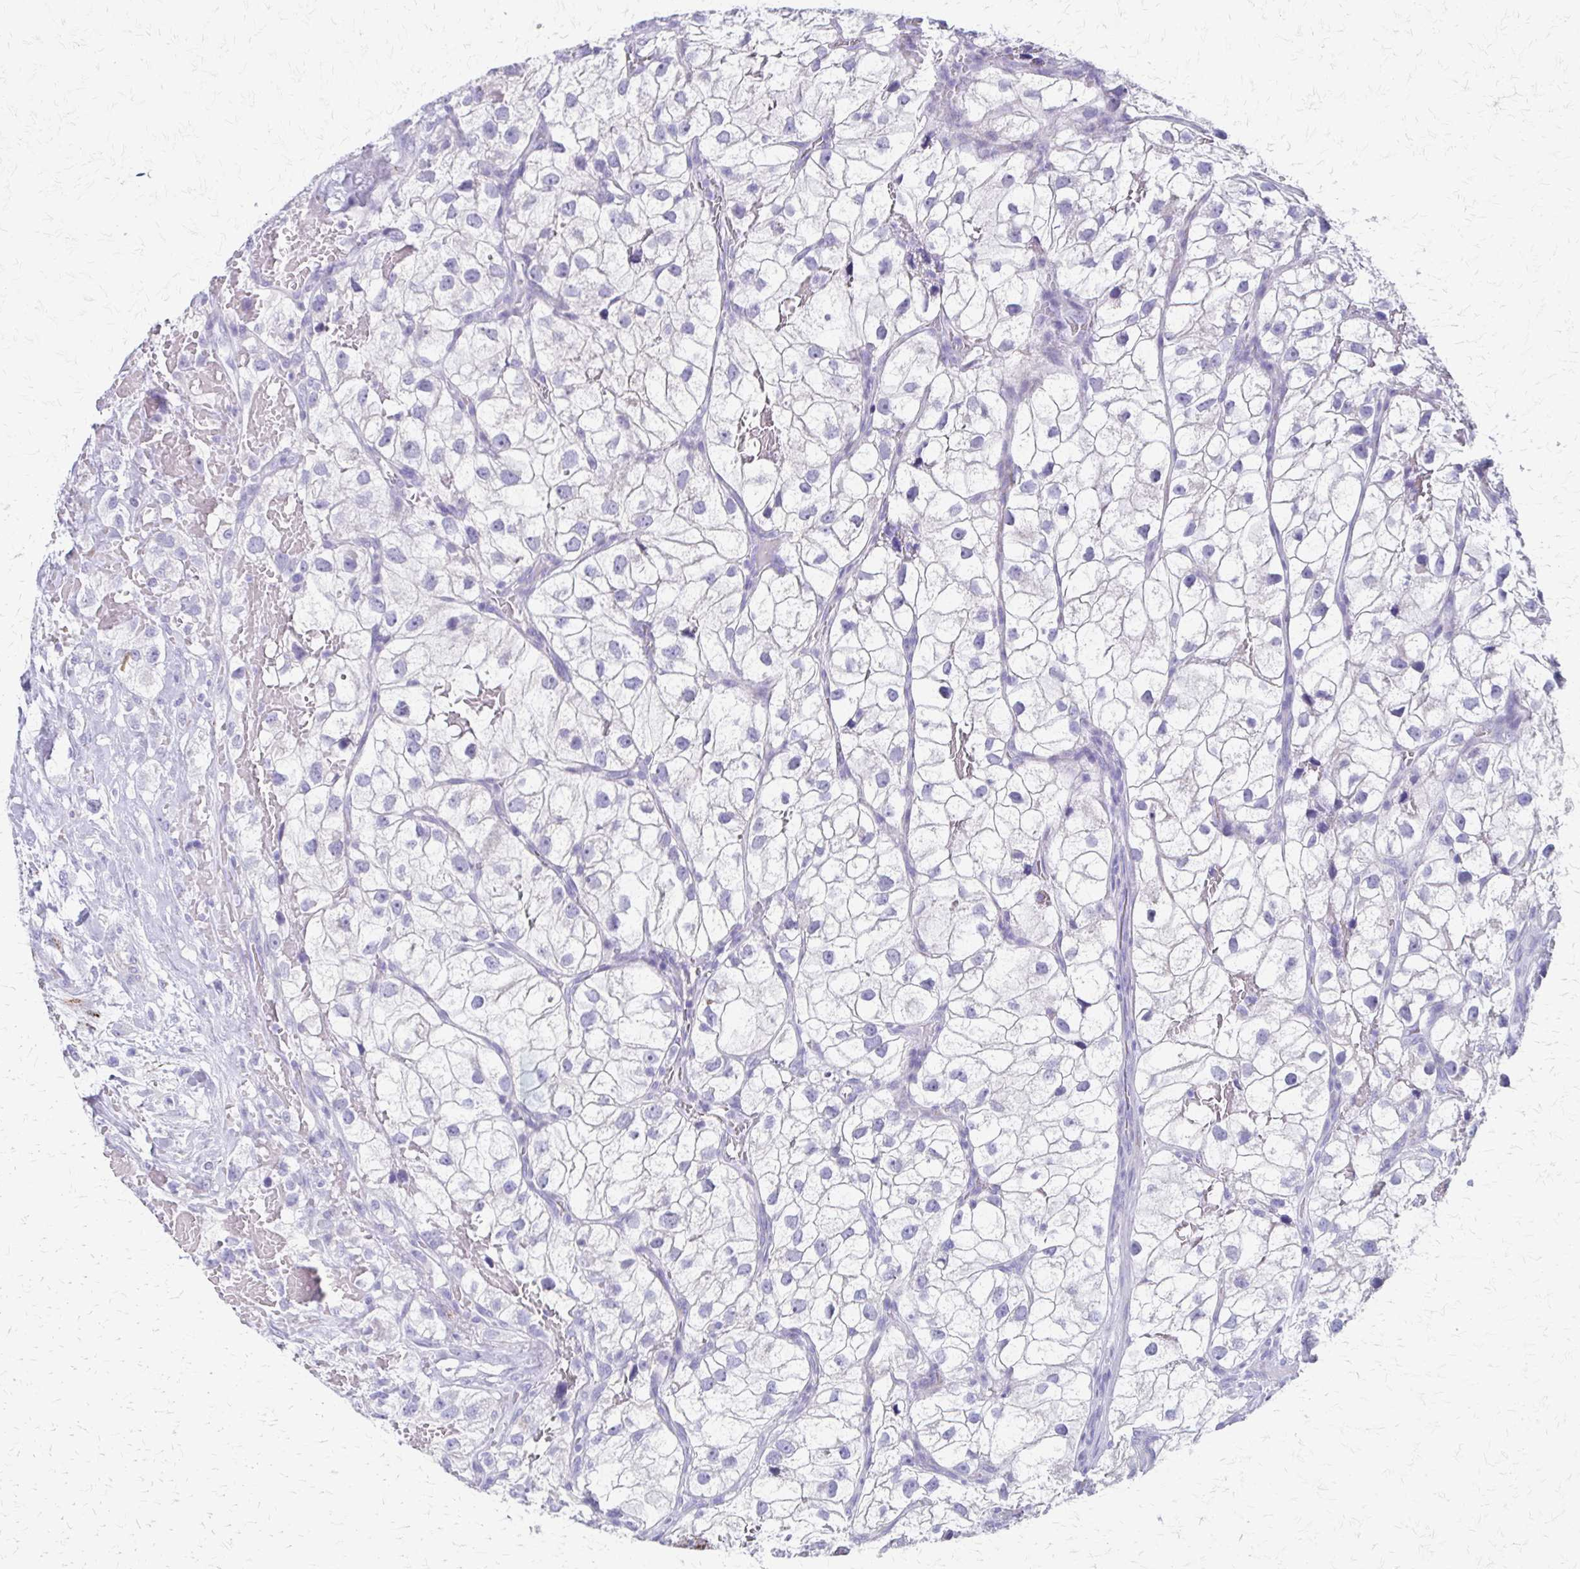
{"staining": {"intensity": "negative", "quantity": "none", "location": "none"}, "tissue": "renal cancer", "cell_type": "Tumor cells", "image_type": "cancer", "snomed": [{"axis": "morphology", "description": "Adenocarcinoma, NOS"}, {"axis": "topography", "description": "Kidney"}], "caption": "The micrograph demonstrates no staining of tumor cells in renal cancer (adenocarcinoma).", "gene": "ZSCAN5B", "patient": {"sex": "male", "age": 59}}